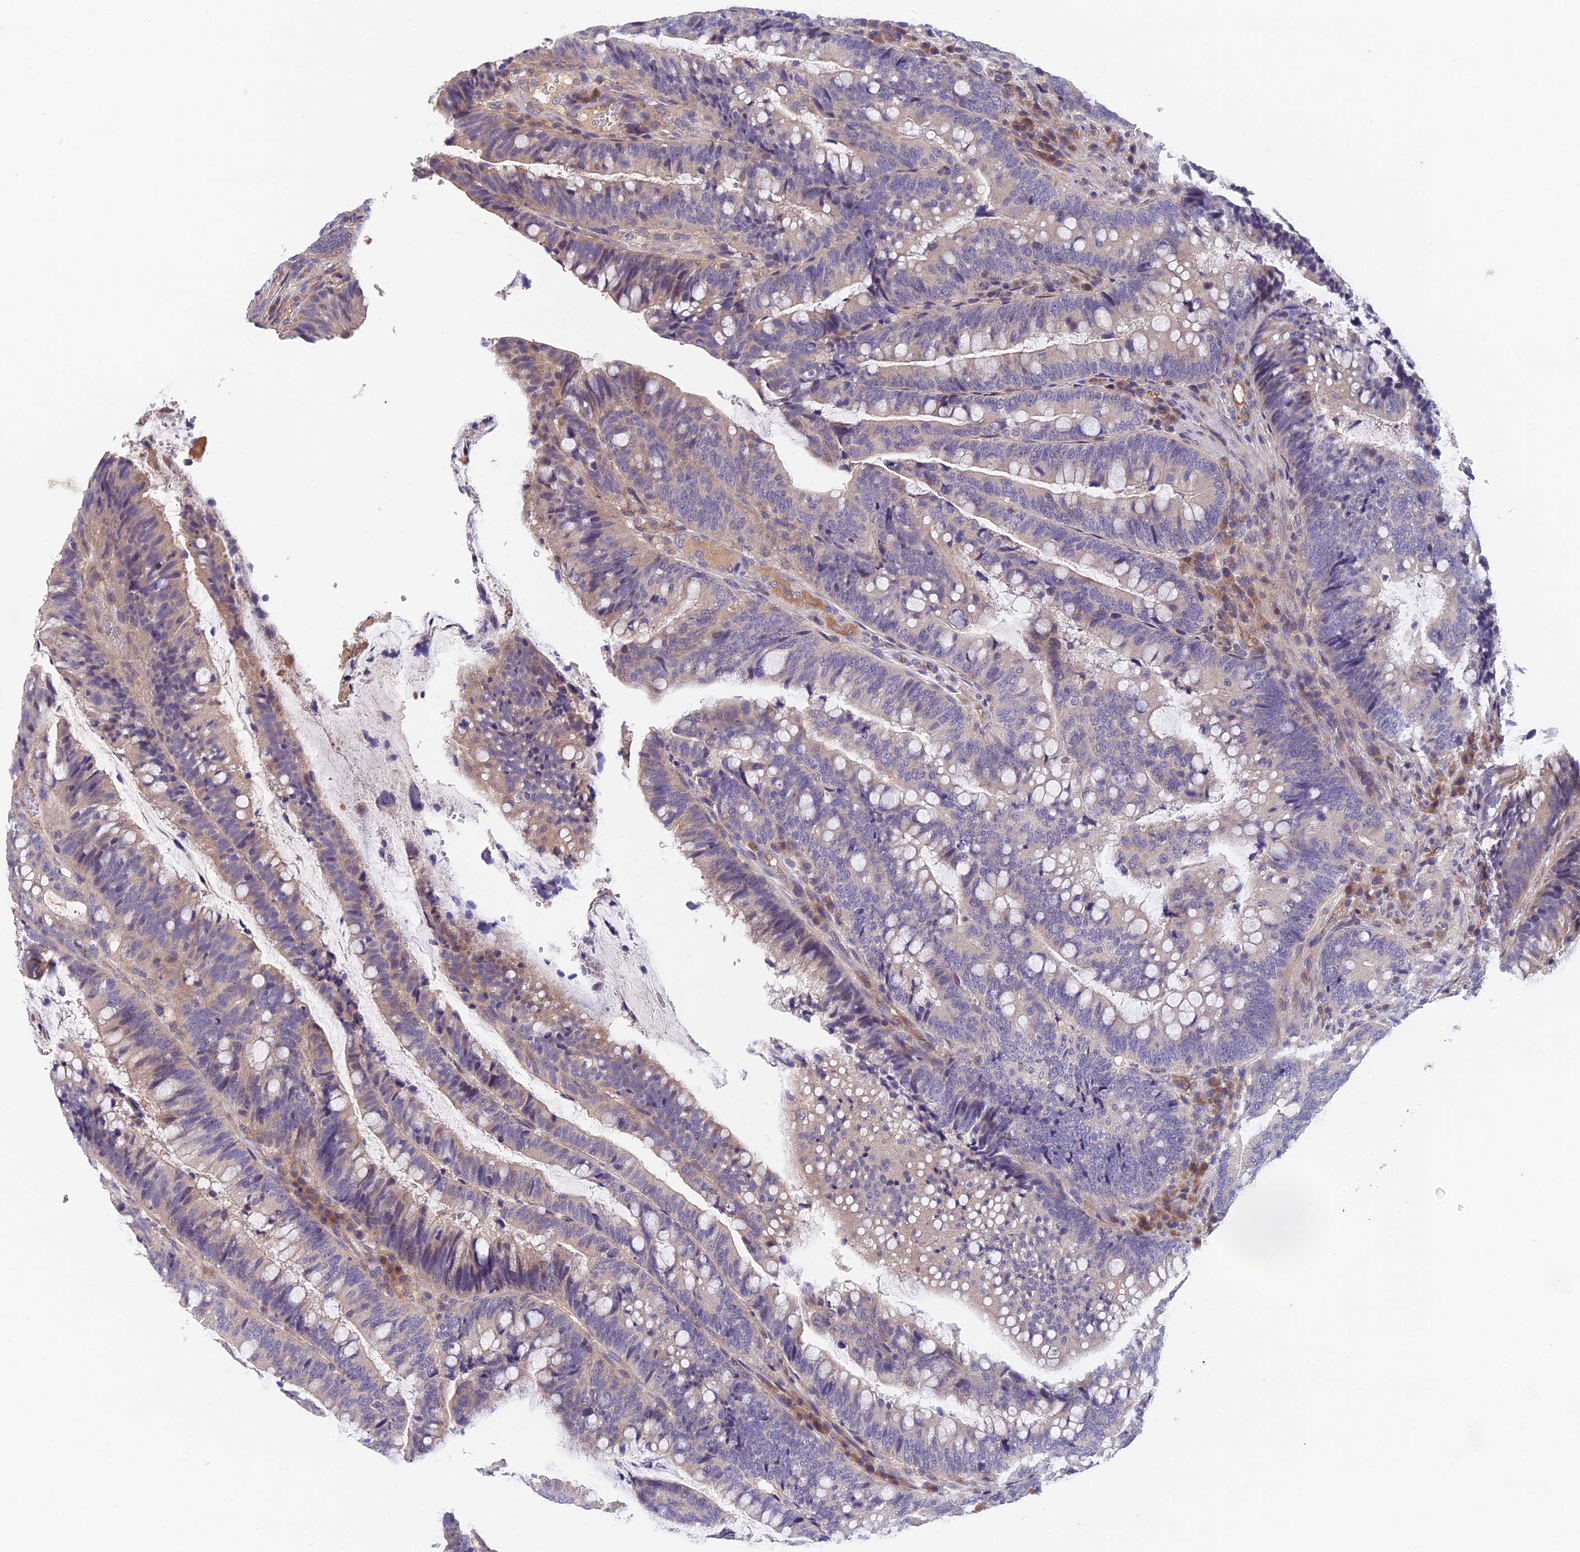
{"staining": {"intensity": "weak", "quantity": "<25%", "location": "cytoplasmic/membranous"}, "tissue": "colorectal cancer", "cell_type": "Tumor cells", "image_type": "cancer", "snomed": [{"axis": "morphology", "description": "Adenocarcinoma, NOS"}, {"axis": "topography", "description": "Colon"}], "caption": "There is no significant expression in tumor cells of adenocarcinoma (colorectal).", "gene": "ADAMTS13", "patient": {"sex": "female", "age": 66}}